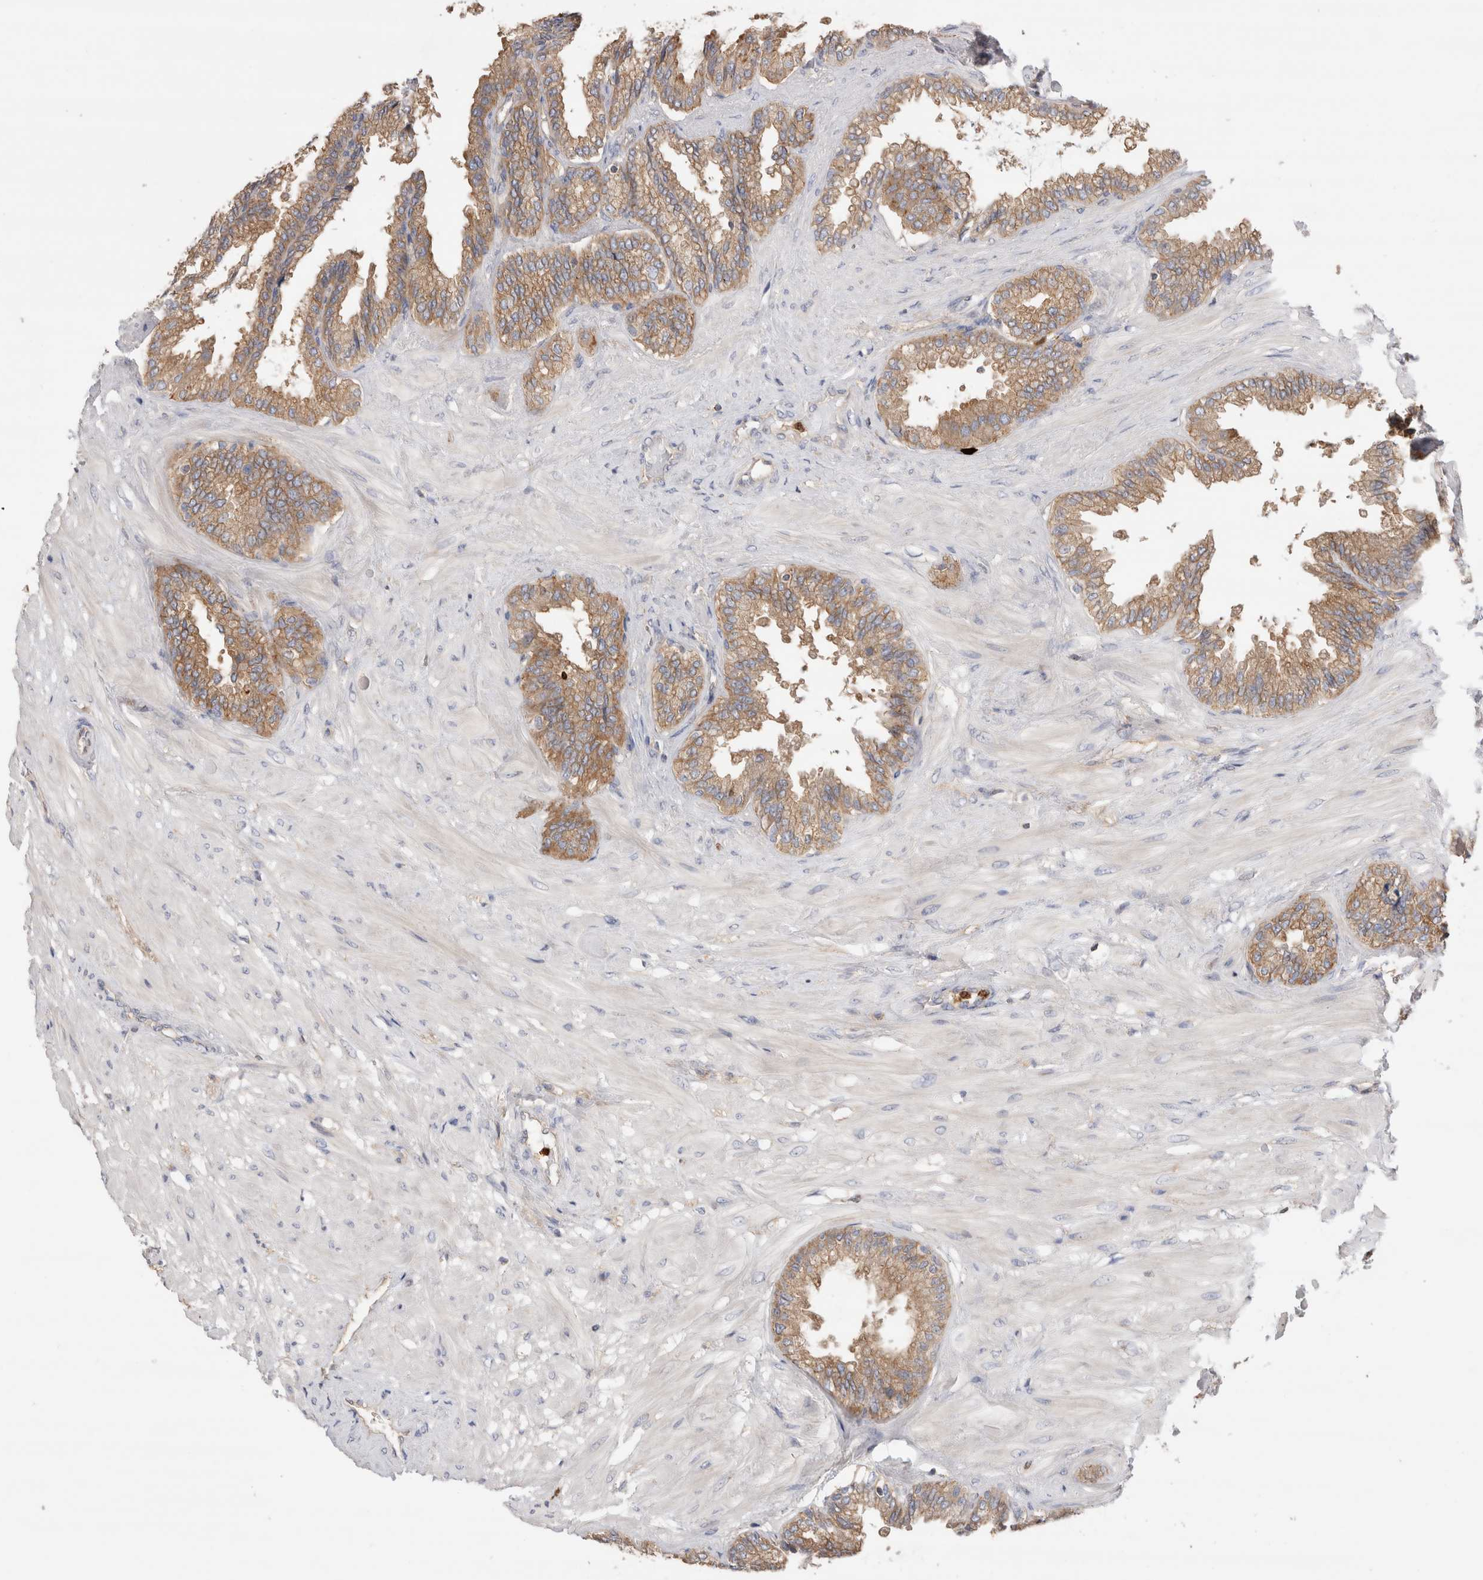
{"staining": {"intensity": "moderate", "quantity": ">75%", "location": "cytoplasmic/membranous"}, "tissue": "seminal vesicle", "cell_type": "Glandular cells", "image_type": "normal", "snomed": [{"axis": "morphology", "description": "Normal tissue, NOS"}, {"axis": "topography", "description": "Seminal veicle"}], "caption": "The photomicrograph displays immunohistochemical staining of benign seminal vesicle. There is moderate cytoplasmic/membranous positivity is seen in approximately >75% of glandular cells. Immunohistochemistry (ihc) stains the protein in brown and the nuclei are stained blue.", "gene": "NXT2", "patient": {"sex": "male", "age": 46}}